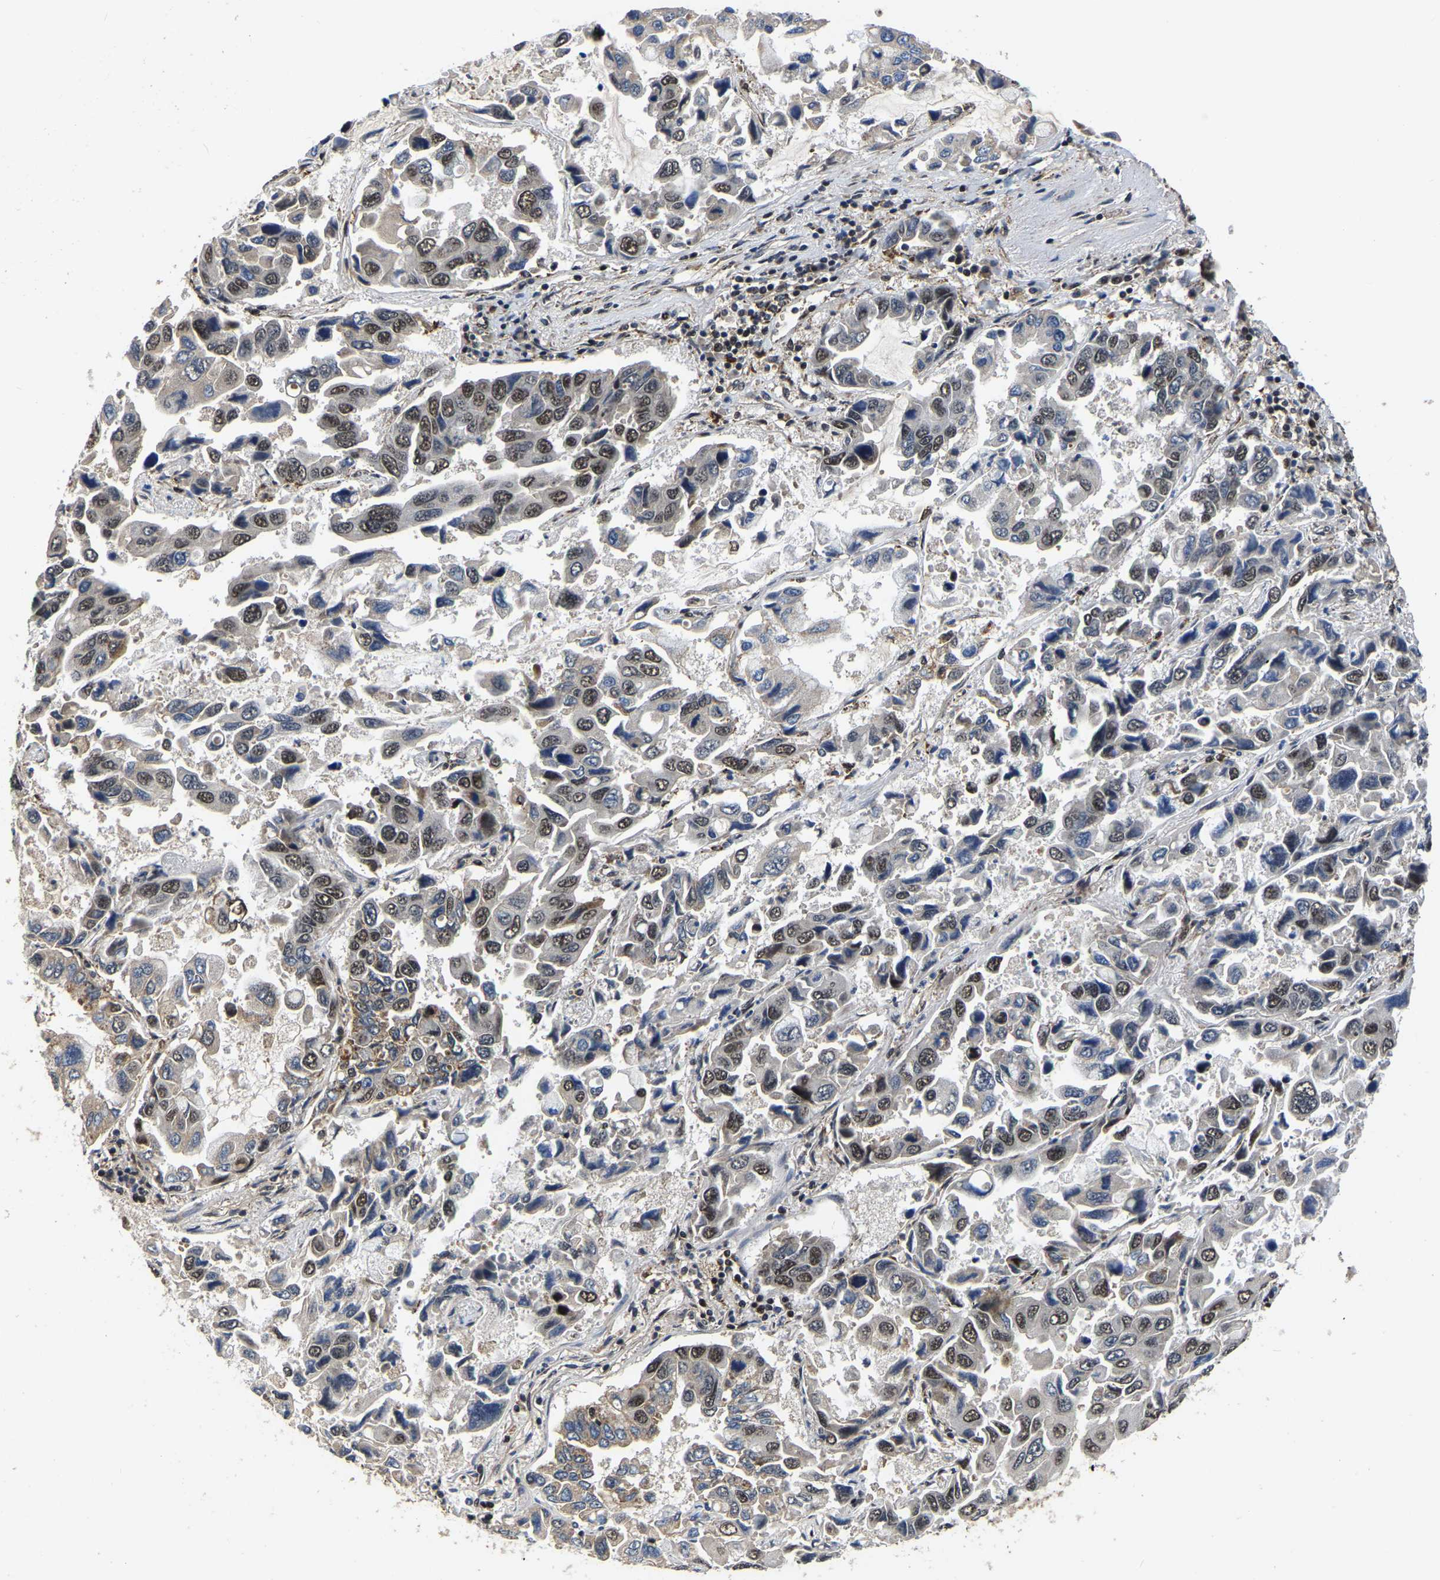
{"staining": {"intensity": "moderate", "quantity": "25%-75%", "location": "nuclear"}, "tissue": "lung cancer", "cell_type": "Tumor cells", "image_type": "cancer", "snomed": [{"axis": "morphology", "description": "Adenocarcinoma, NOS"}, {"axis": "topography", "description": "Lung"}], "caption": "Protein expression analysis of human lung cancer reveals moderate nuclear staining in approximately 25%-75% of tumor cells. (DAB (3,3'-diaminobenzidine) IHC with brightfield microscopy, high magnification).", "gene": "CIAO1", "patient": {"sex": "male", "age": 64}}